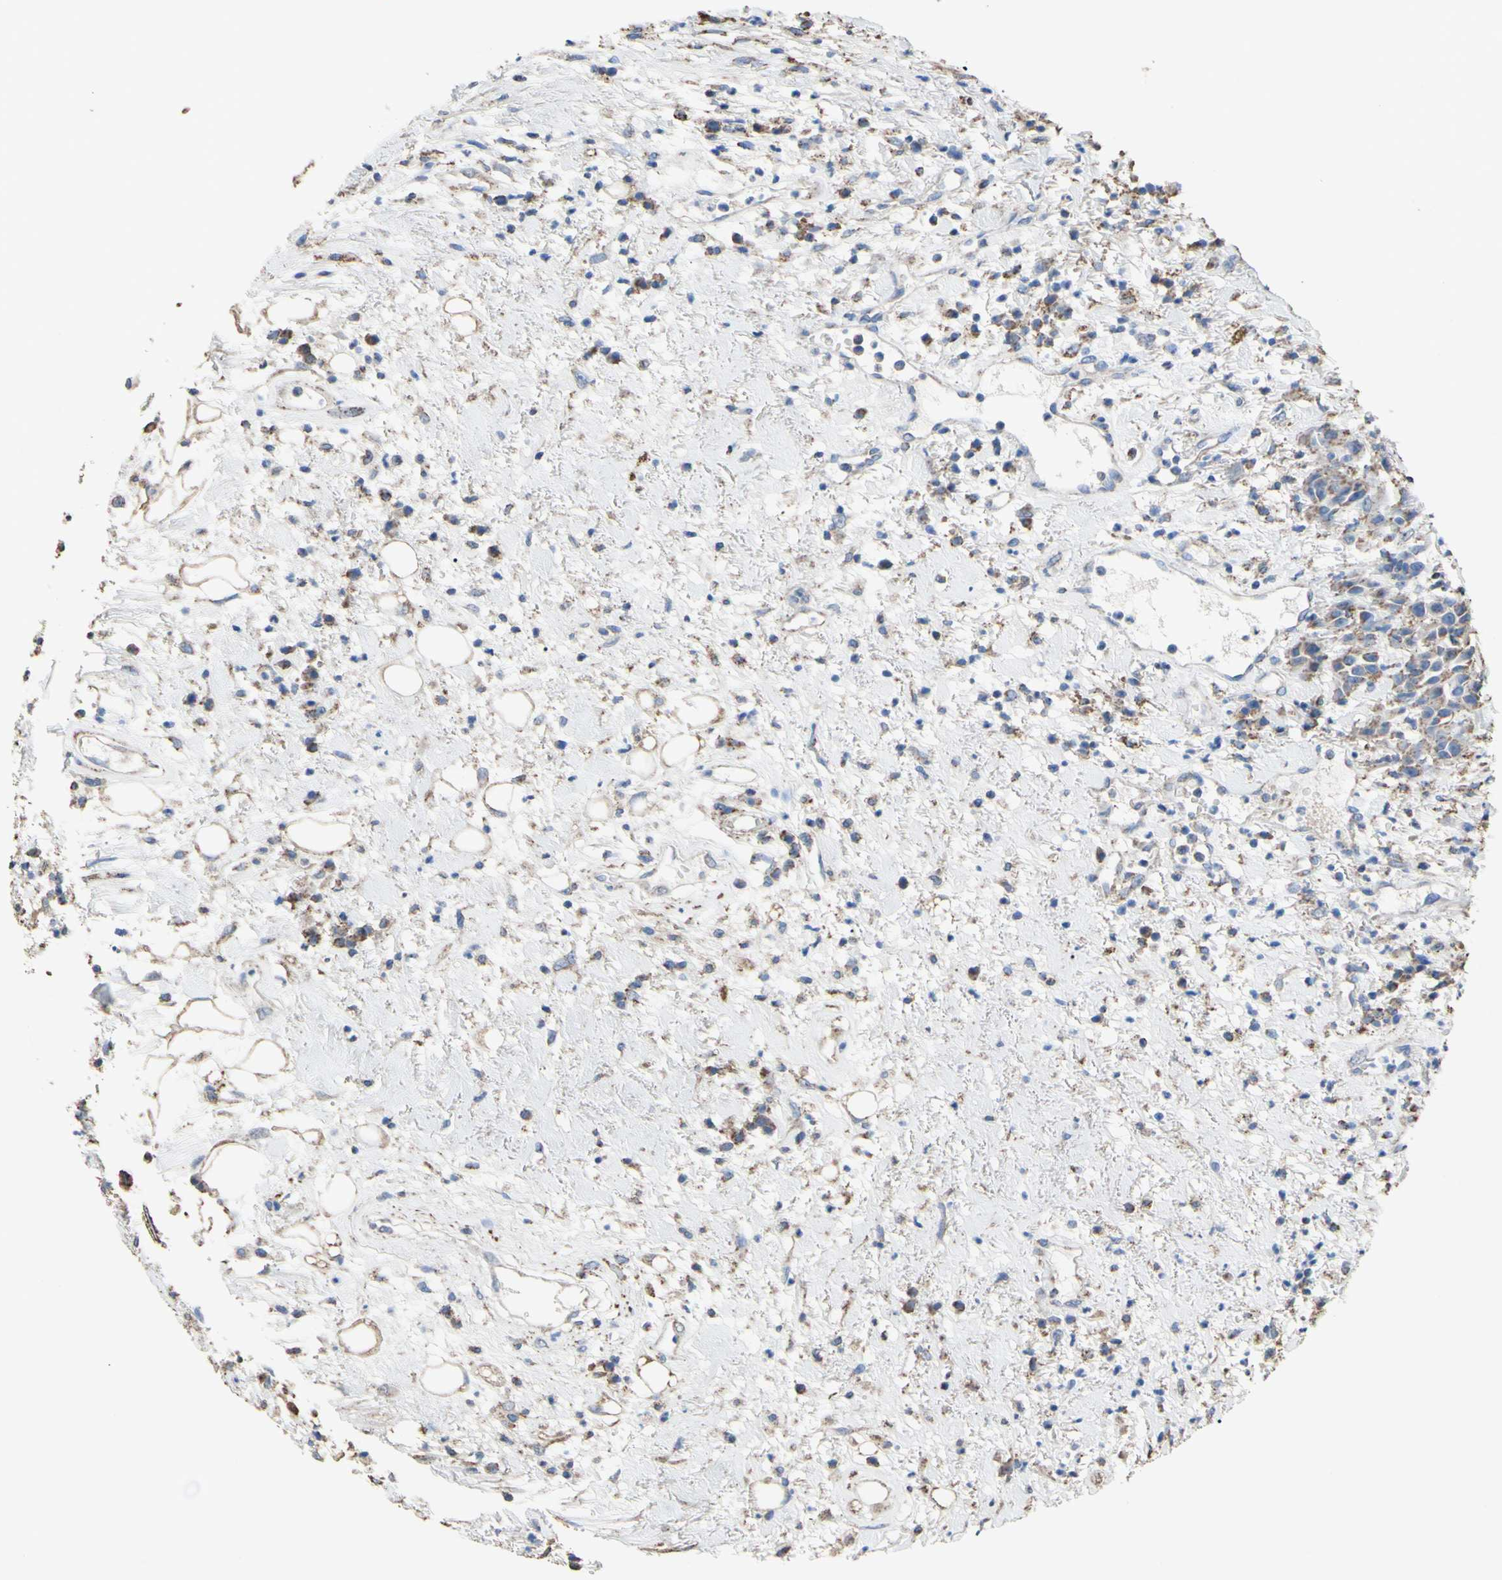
{"staining": {"intensity": "weak", "quantity": ">75%", "location": "cytoplasmic/membranous"}, "tissue": "head and neck cancer", "cell_type": "Tumor cells", "image_type": "cancer", "snomed": [{"axis": "morphology", "description": "Squamous cell carcinoma, NOS"}, {"axis": "topography", "description": "Head-Neck"}], "caption": "Head and neck squamous cell carcinoma stained with IHC displays weak cytoplasmic/membranous expression in approximately >75% of tumor cells.", "gene": "CMKLR2", "patient": {"sex": "male", "age": 62}}